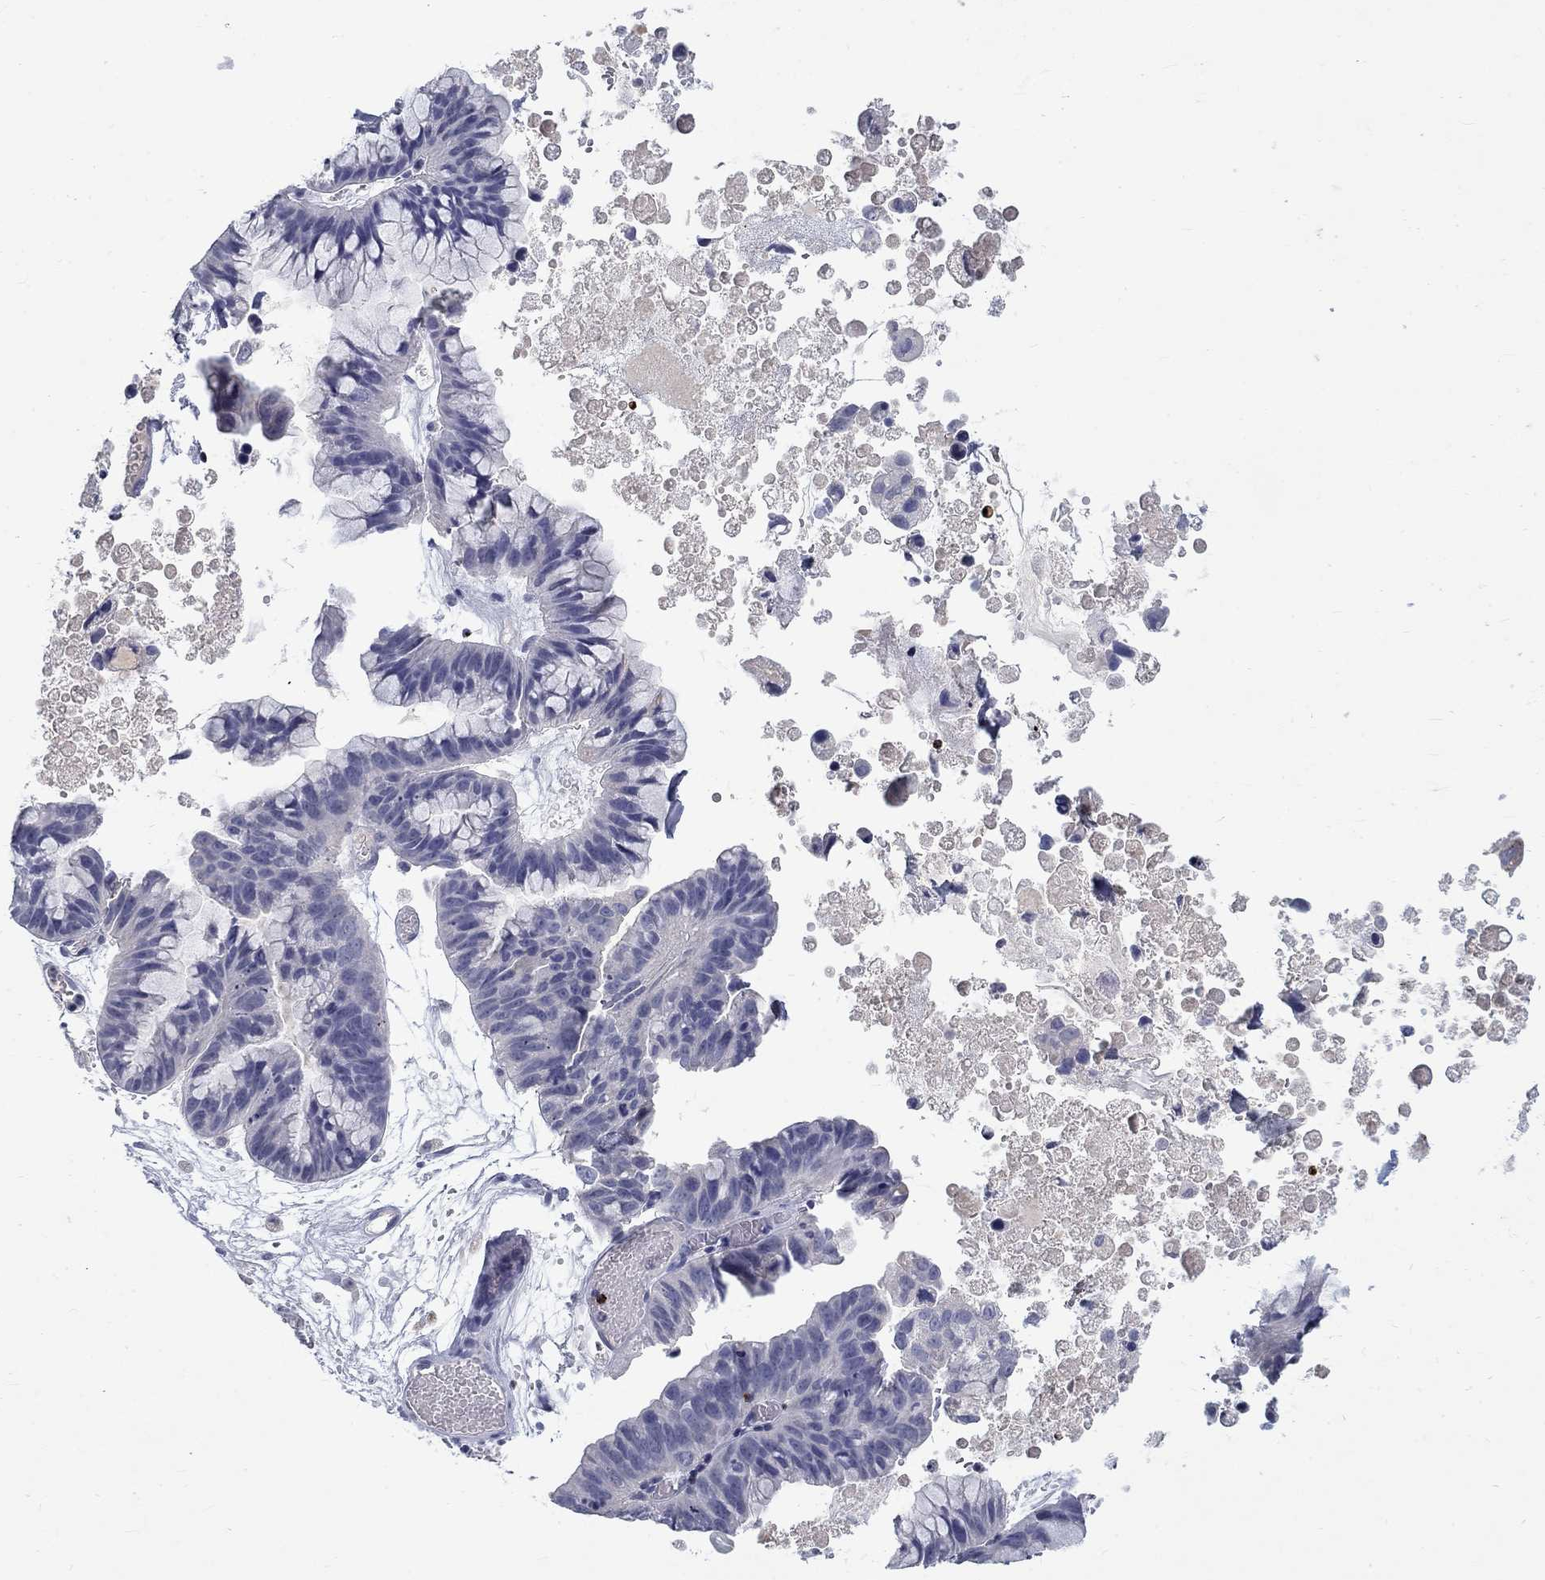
{"staining": {"intensity": "negative", "quantity": "none", "location": "none"}, "tissue": "ovarian cancer", "cell_type": "Tumor cells", "image_type": "cancer", "snomed": [{"axis": "morphology", "description": "Cystadenocarcinoma, mucinous, NOS"}, {"axis": "topography", "description": "Ovary"}], "caption": "This micrograph is of ovarian cancer stained with IHC to label a protein in brown with the nuclei are counter-stained blue. There is no expression in tumor cells. (DAB immunohistochemistry (IHC), high magnification).", "gene": "GZMA", "patient": {"sex": "female", "age": 76}}